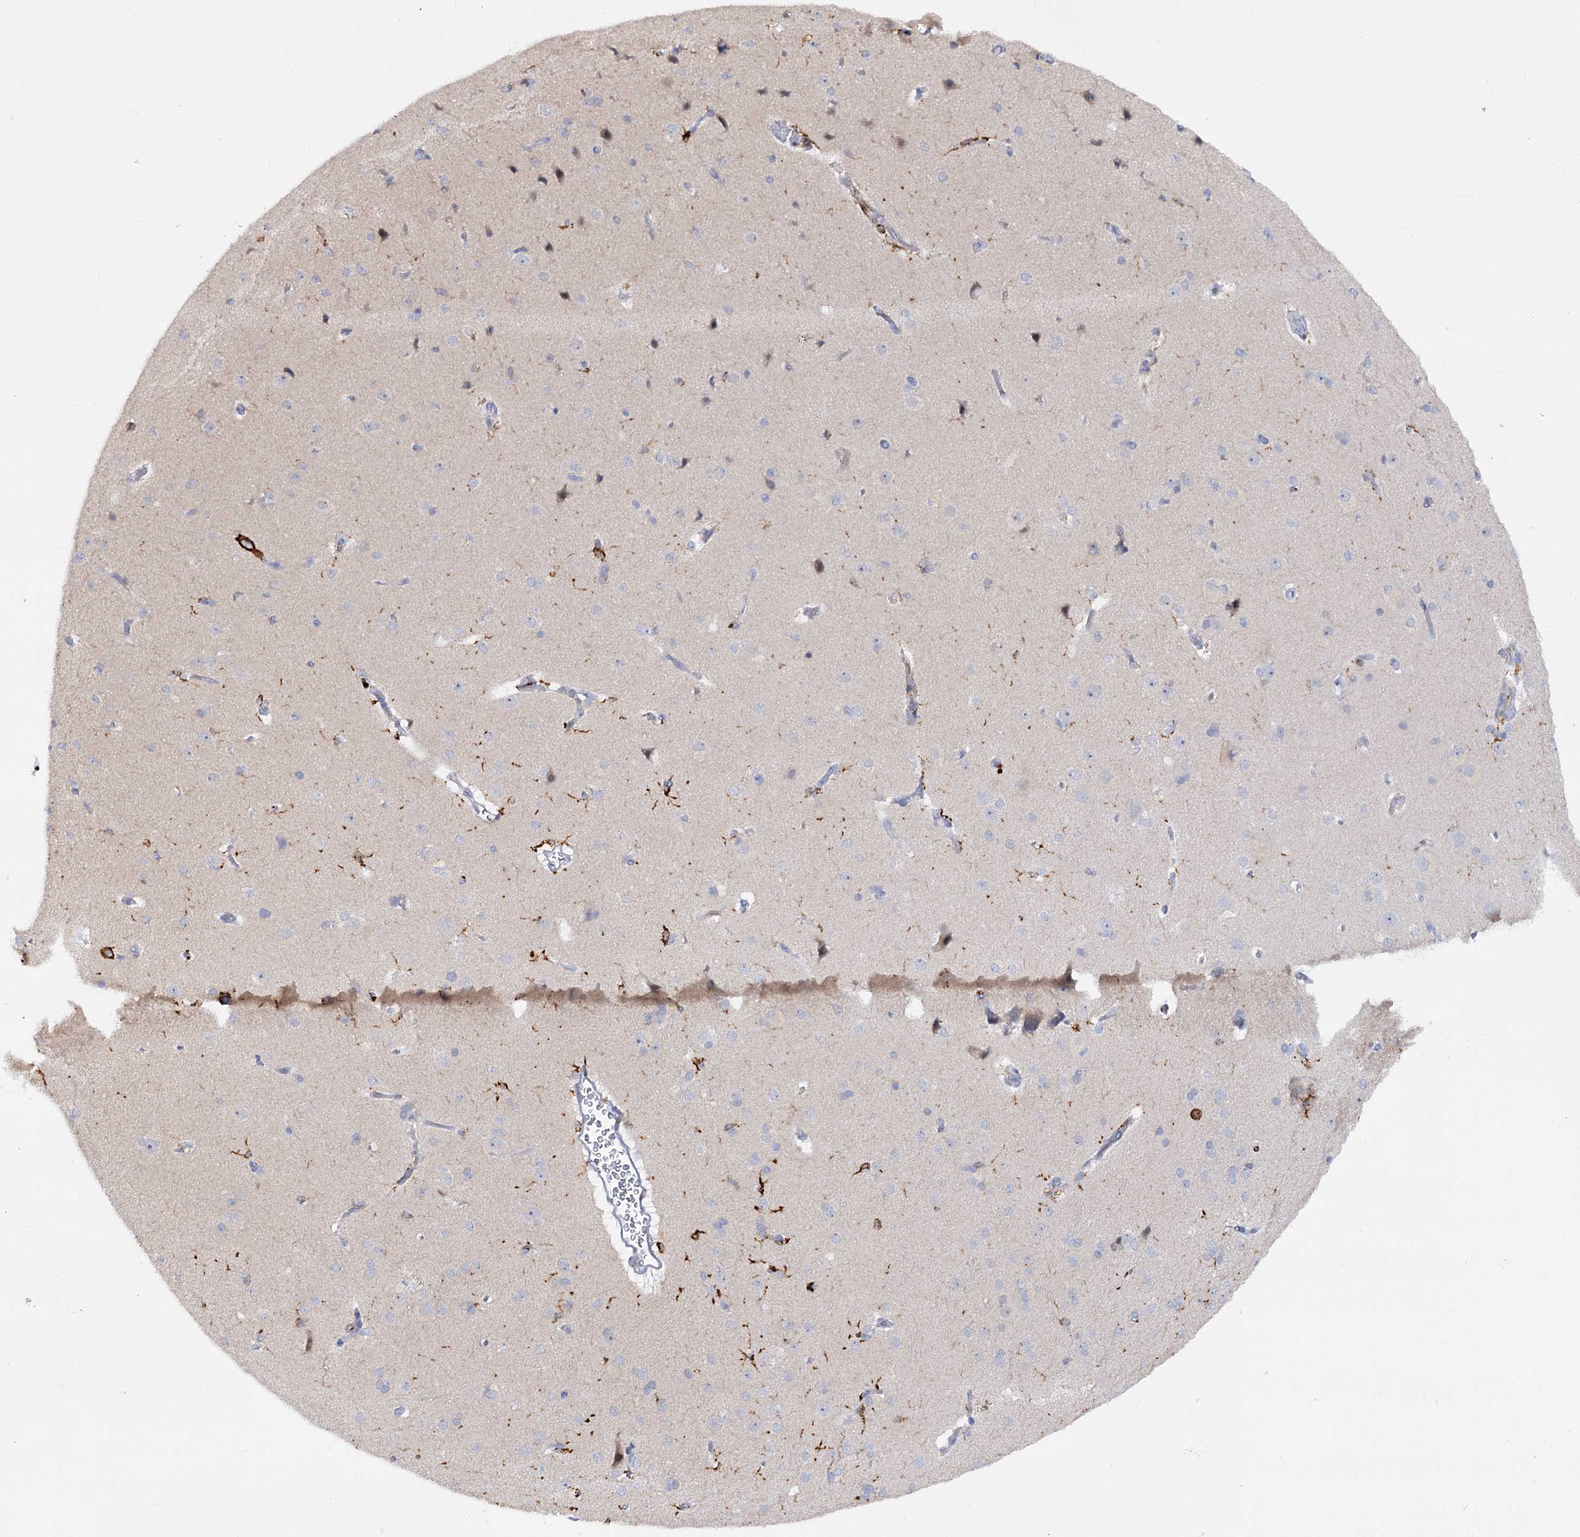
{"staining": {"intensity": "negative", "quantity": "none", "location": "none"}, "tissue": "cerebral cortex", "cell_type": "Endothelial cells", "image_type": "normal", "snomed": [{"axis": "morphology", "description": "Normal tissue, NOS"}, {"axis": "topography", "description": "Cerebral cortex"}], "caption": "Immunohistochemical staining of unremarkable human cerebral cortex displays no significant staining in endothelial cells.", "gene": "PIWIL4", "patient": {"sex": "male", "age": 62}}